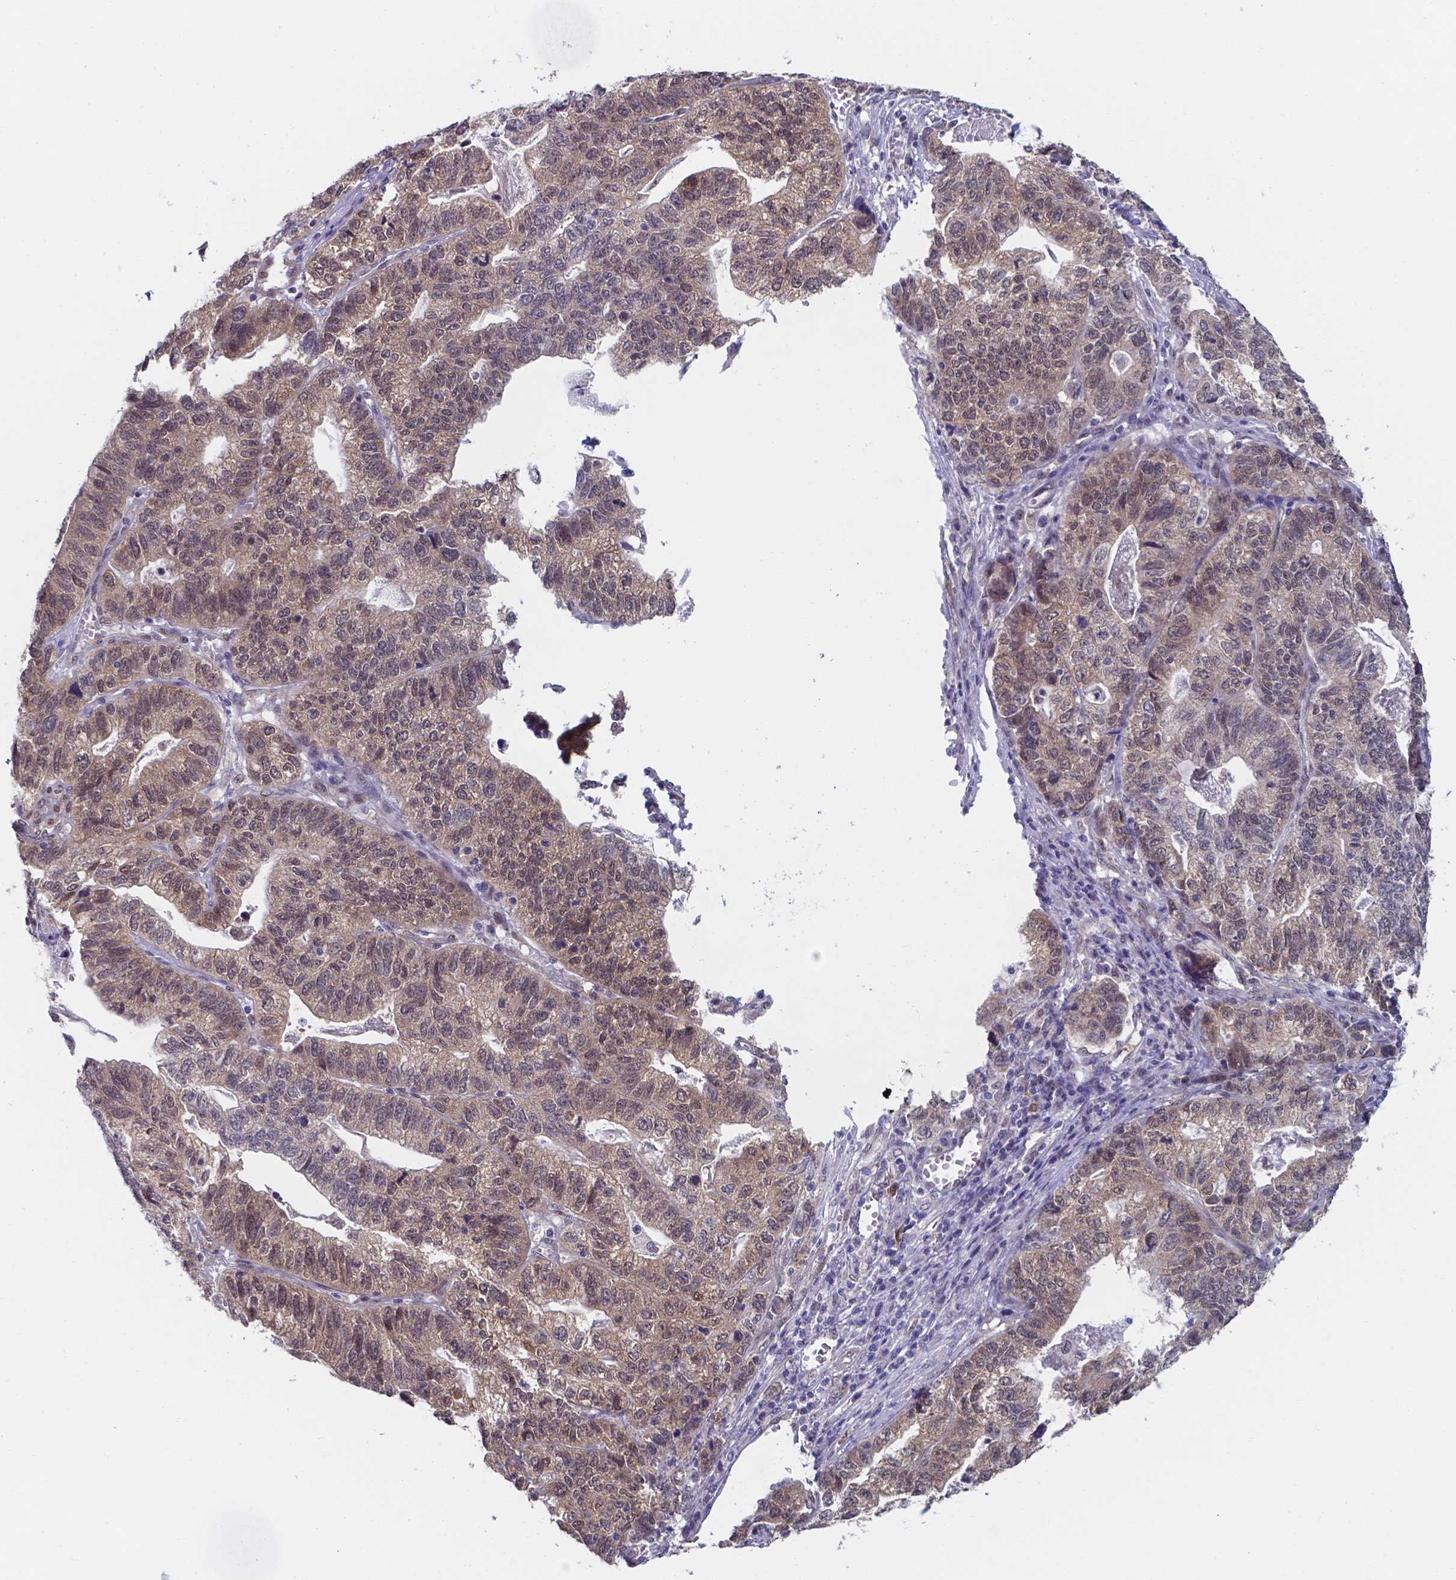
{"staining": {"intensity": "weak", "quantity": "25%-75%", "location": "cytoplasmic/membranous,nuclear"}, "tissue": "stomach cancer", "cell_type": "Tumor cells", "image_type": "cancer", "snomed": [{"axis": "morphology", "description": "Adenocarcinoma, NOS"}, {"axis": "topography", "description": "Stomach, upper"}], "caption": "Stomach cancer (adenocarcinoma) stained with DAB (3,3'-diaminobenzidine) immunohistochemistry (IHC) shows low levels of weak cytoplasmic/membranous and nuclear staining in approximately 25%-75% of tumor cells. The staining was performed using DAB (3,3'-diaminobenzidine), with brown indicating positive protein expression. Nuclei are stained blue with hematoxylin.", "gene": "UBE2E2", "patient": {"sex": "female", "age": 67}}